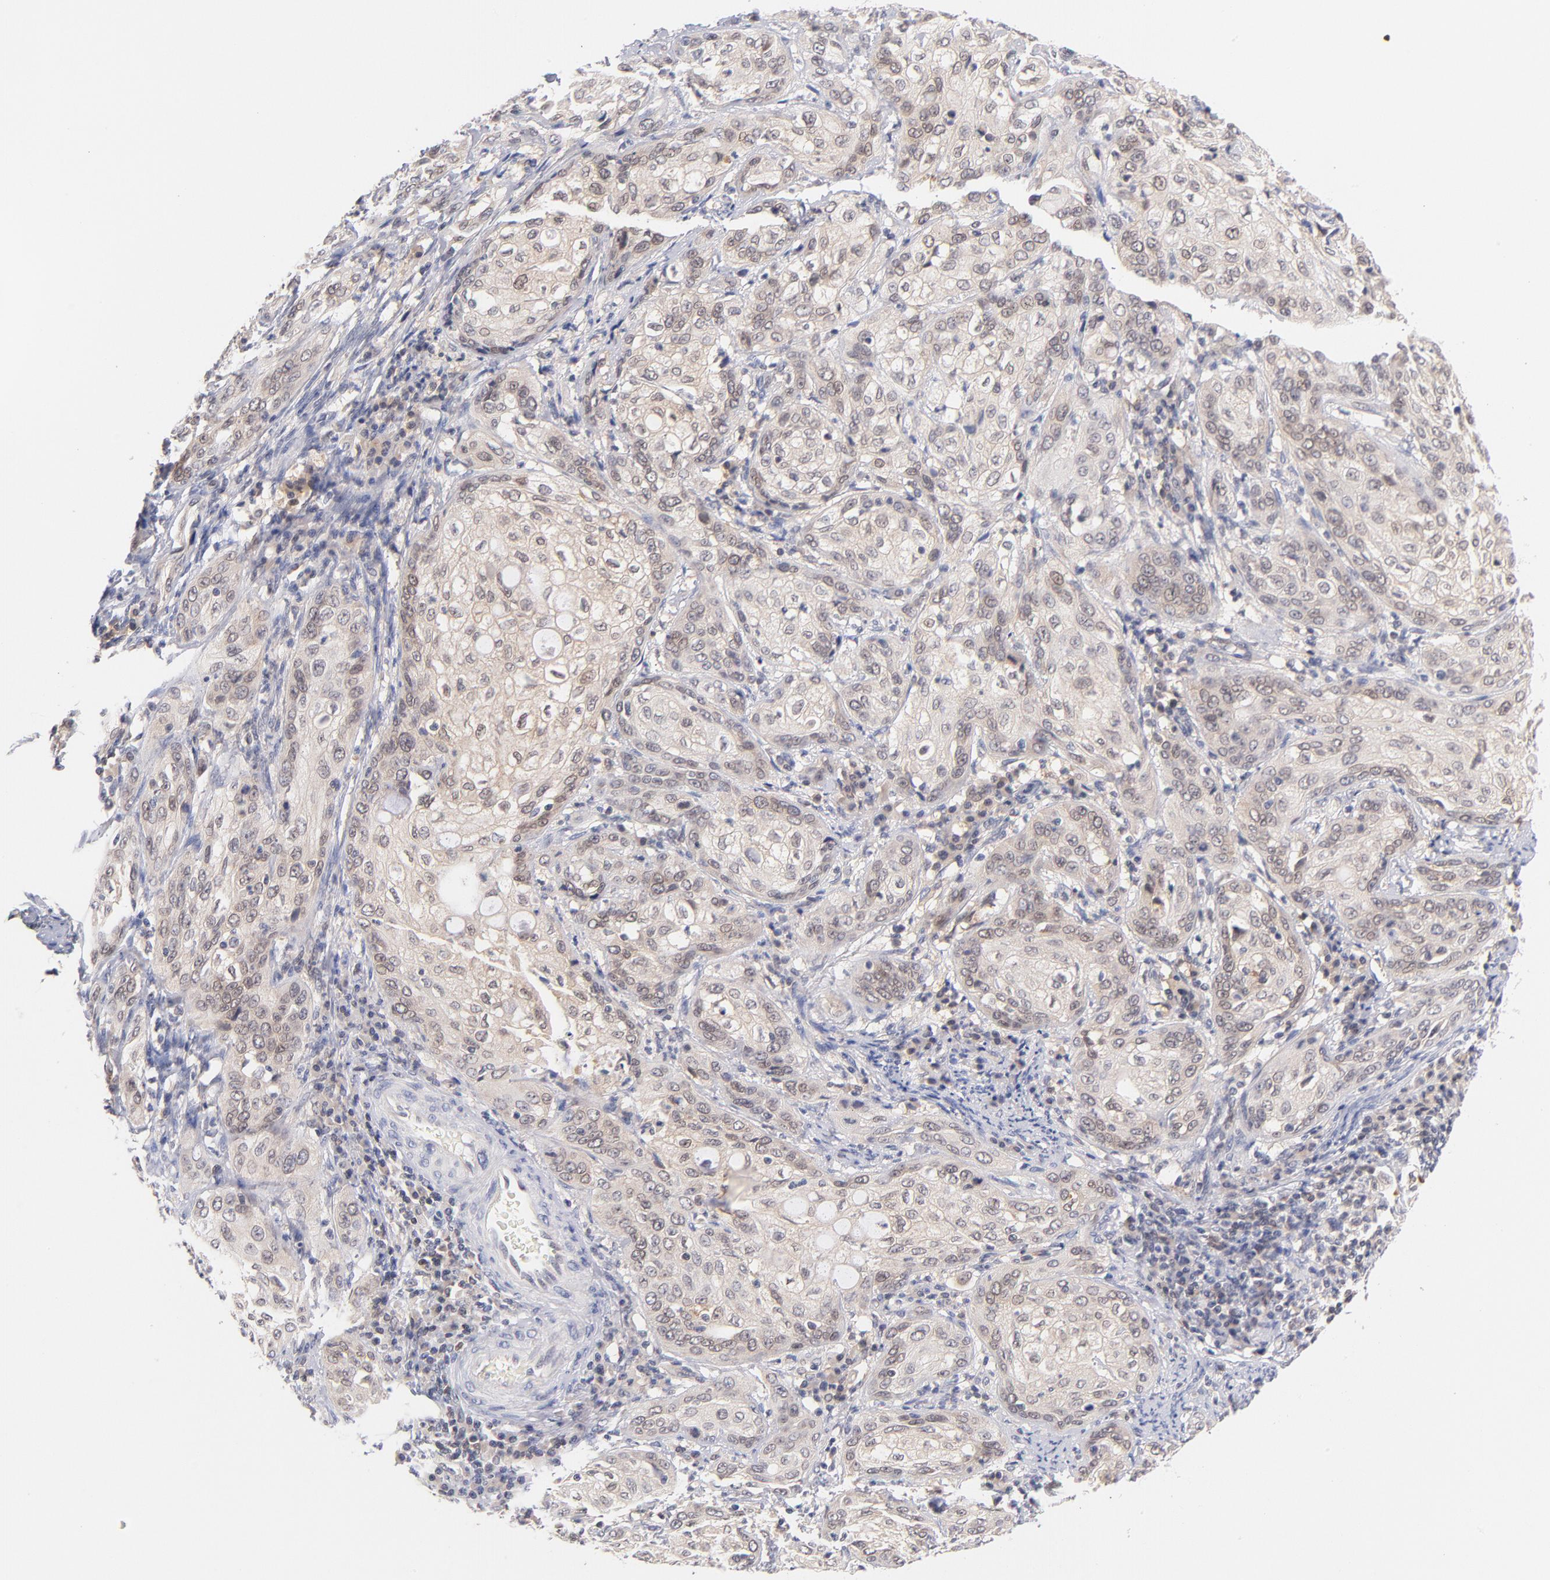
{"staining": {"intensity": "weak", "quantity": ">75%", "location": "cytoplasmic/membranous,nuclear"}, "tissue": "cervical cancer", "cell_type": "Tumor cells", "image_type": "cancer", "snomed": [{"axis": "morphology", "description": "Squamous cell carcinoma, NOS"}, {"axis": "topography", "description": "Cervix"}], "caption": "Weak cytoplasmic/membranous and nuclear staining is seen in approximately >75% of tumor cells in cervical cancer (squamous cell carcinoma).", "gene": "CASP6", "patient": {"sex": "female", "age": 41}}